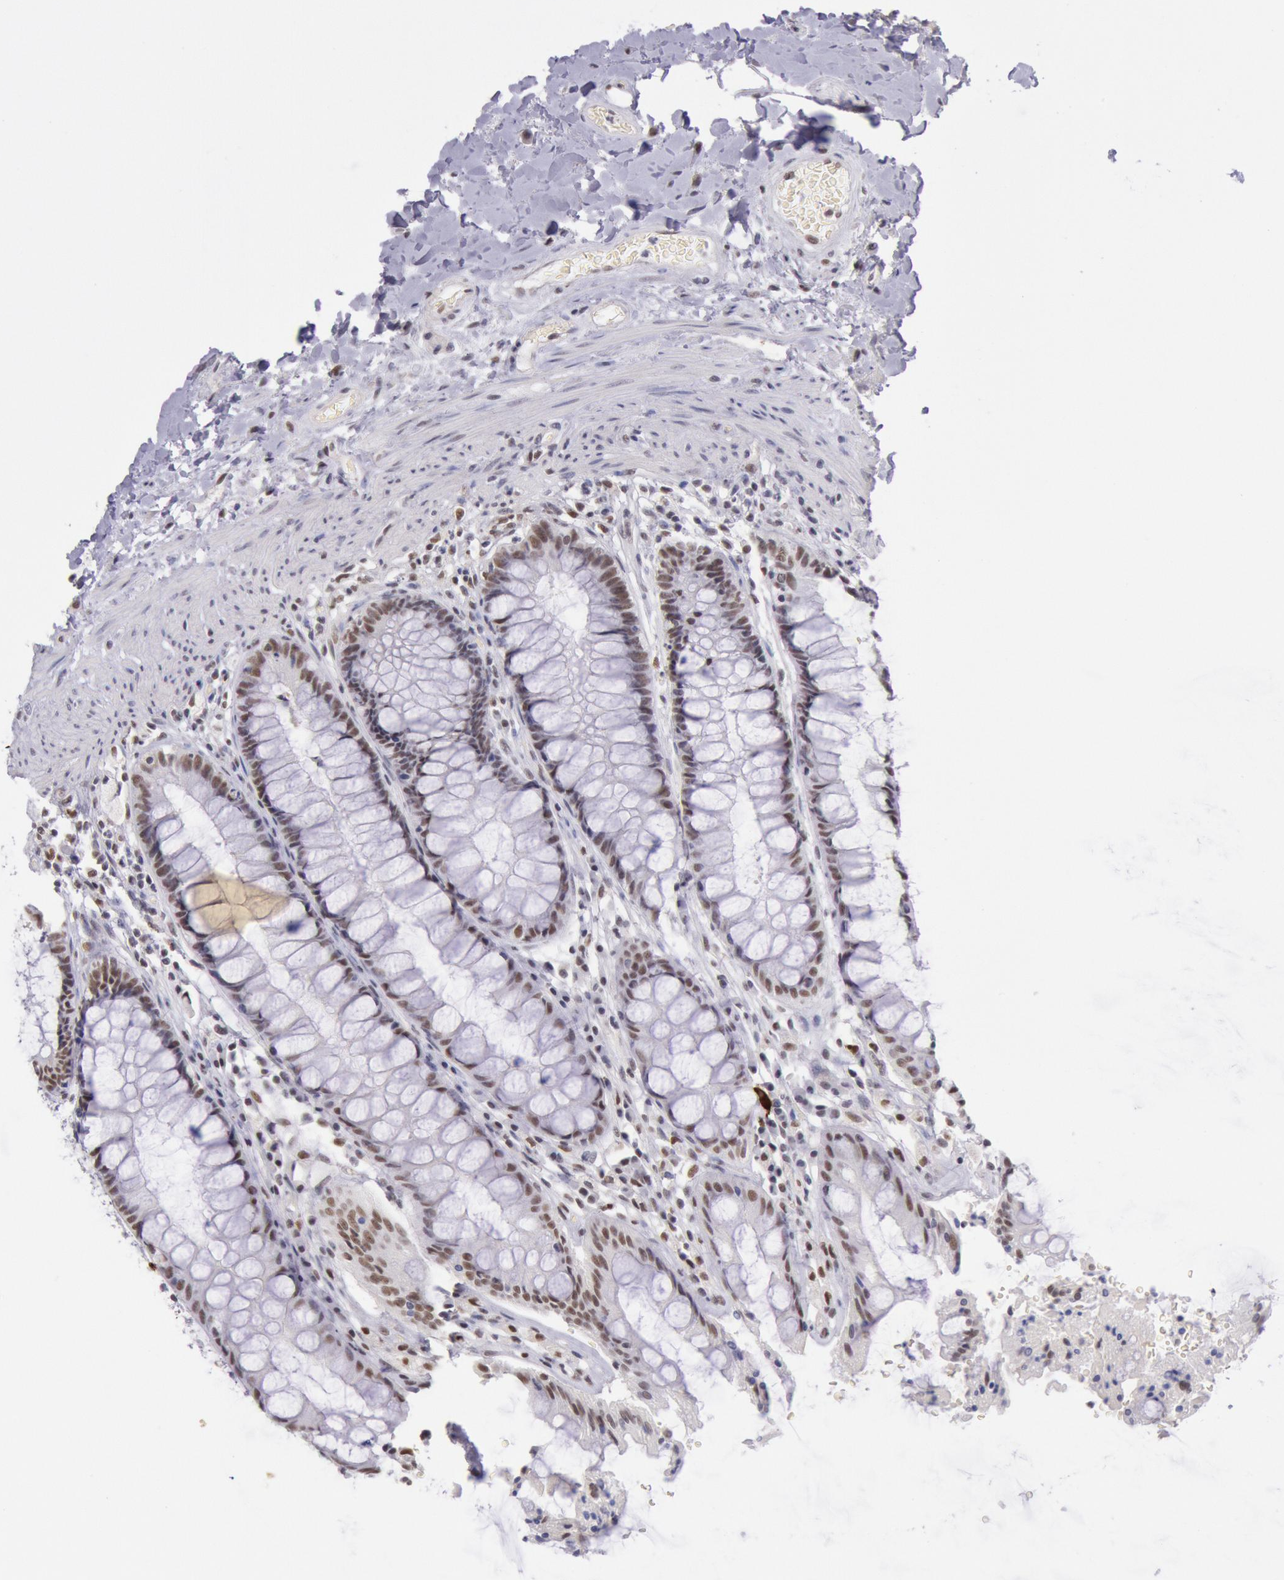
{"staining": {"intensity": "moderate", "quantity": ">75%", "location": "nuclear"}, "tissue": "rectum", "cell_type": "Glandular cells", "image_type": "normal", "snomed": [{"axis": "morphology", "description": "Normal tissue, NOS"}, {"axis": "topography", "description": "Rectum"}], "caption": "Immunohistochemistry of unremarkable rectum reveals medium levels of moderate nuclear positivity in about >75% of glandular cells.", "gene": "TASL", "patient": {"sex": "female", "age": 46}}